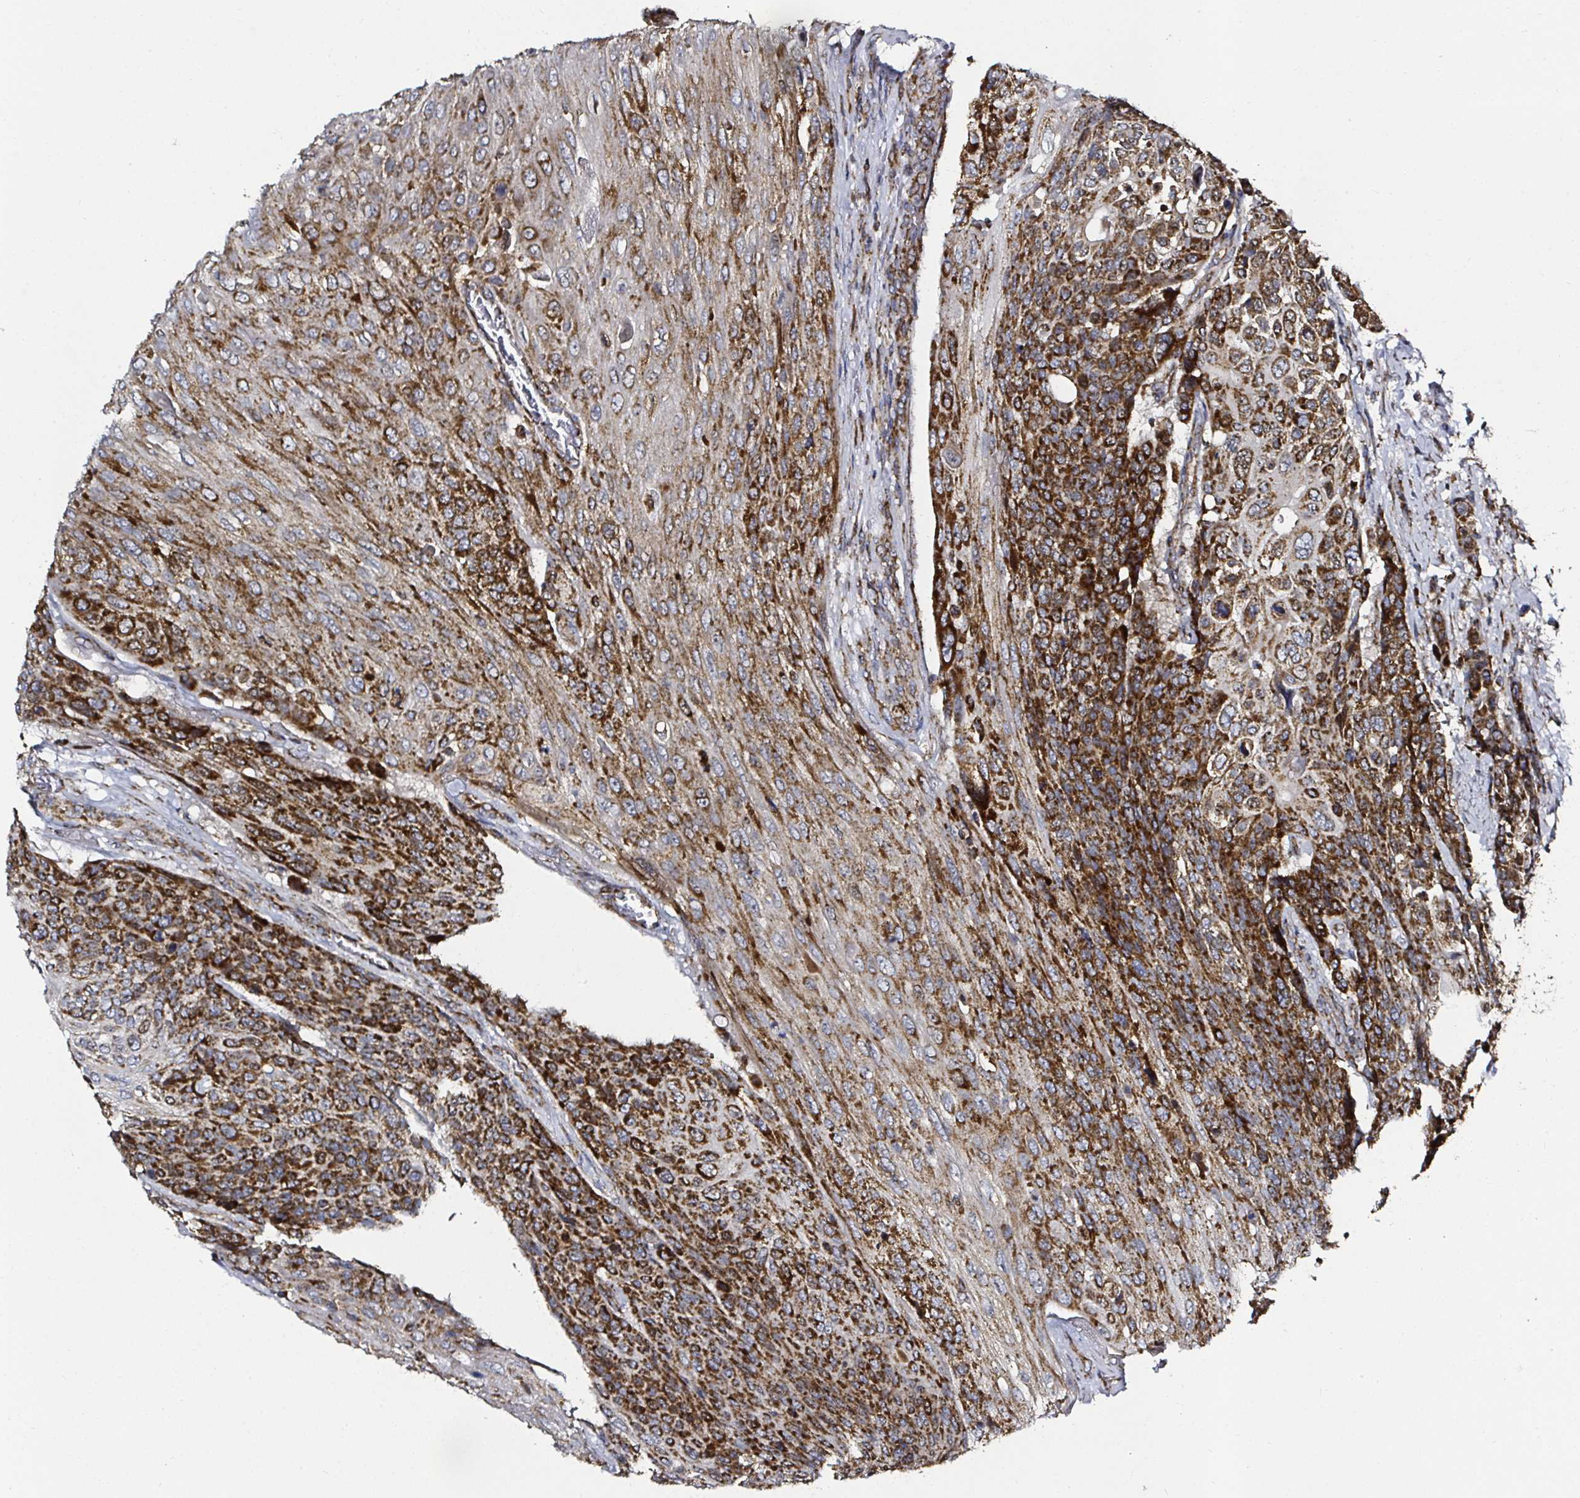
{"staining": {"intensity": "strong", "quantity": ">75%", "location": "cytoplasmic/membranous"}, "tissue": "urothelial cancer", "cell_type": "Tumor cells", "image_type": "cancer", "snomed": [{"axis": "morphology", "description": "Urothelial carcinoma, High grade"}, {"axis": "topography", "description": "Urinary bladder"}], "caption": "Immunohistochemistry staining of high-grade urothelial carcinoma, which reveals high levels of strong cytoplasmic/membranous positivity in approximately >75% of tumor cells indicating strong cytoplasmic/membranous protein staining. The staining was performed using DAB (brown) for protein detection and nuclei were counterstained in hematoxylin (blue).", "gene": "ATAD3B", "patient": {"sex": "female", "age": 70}}